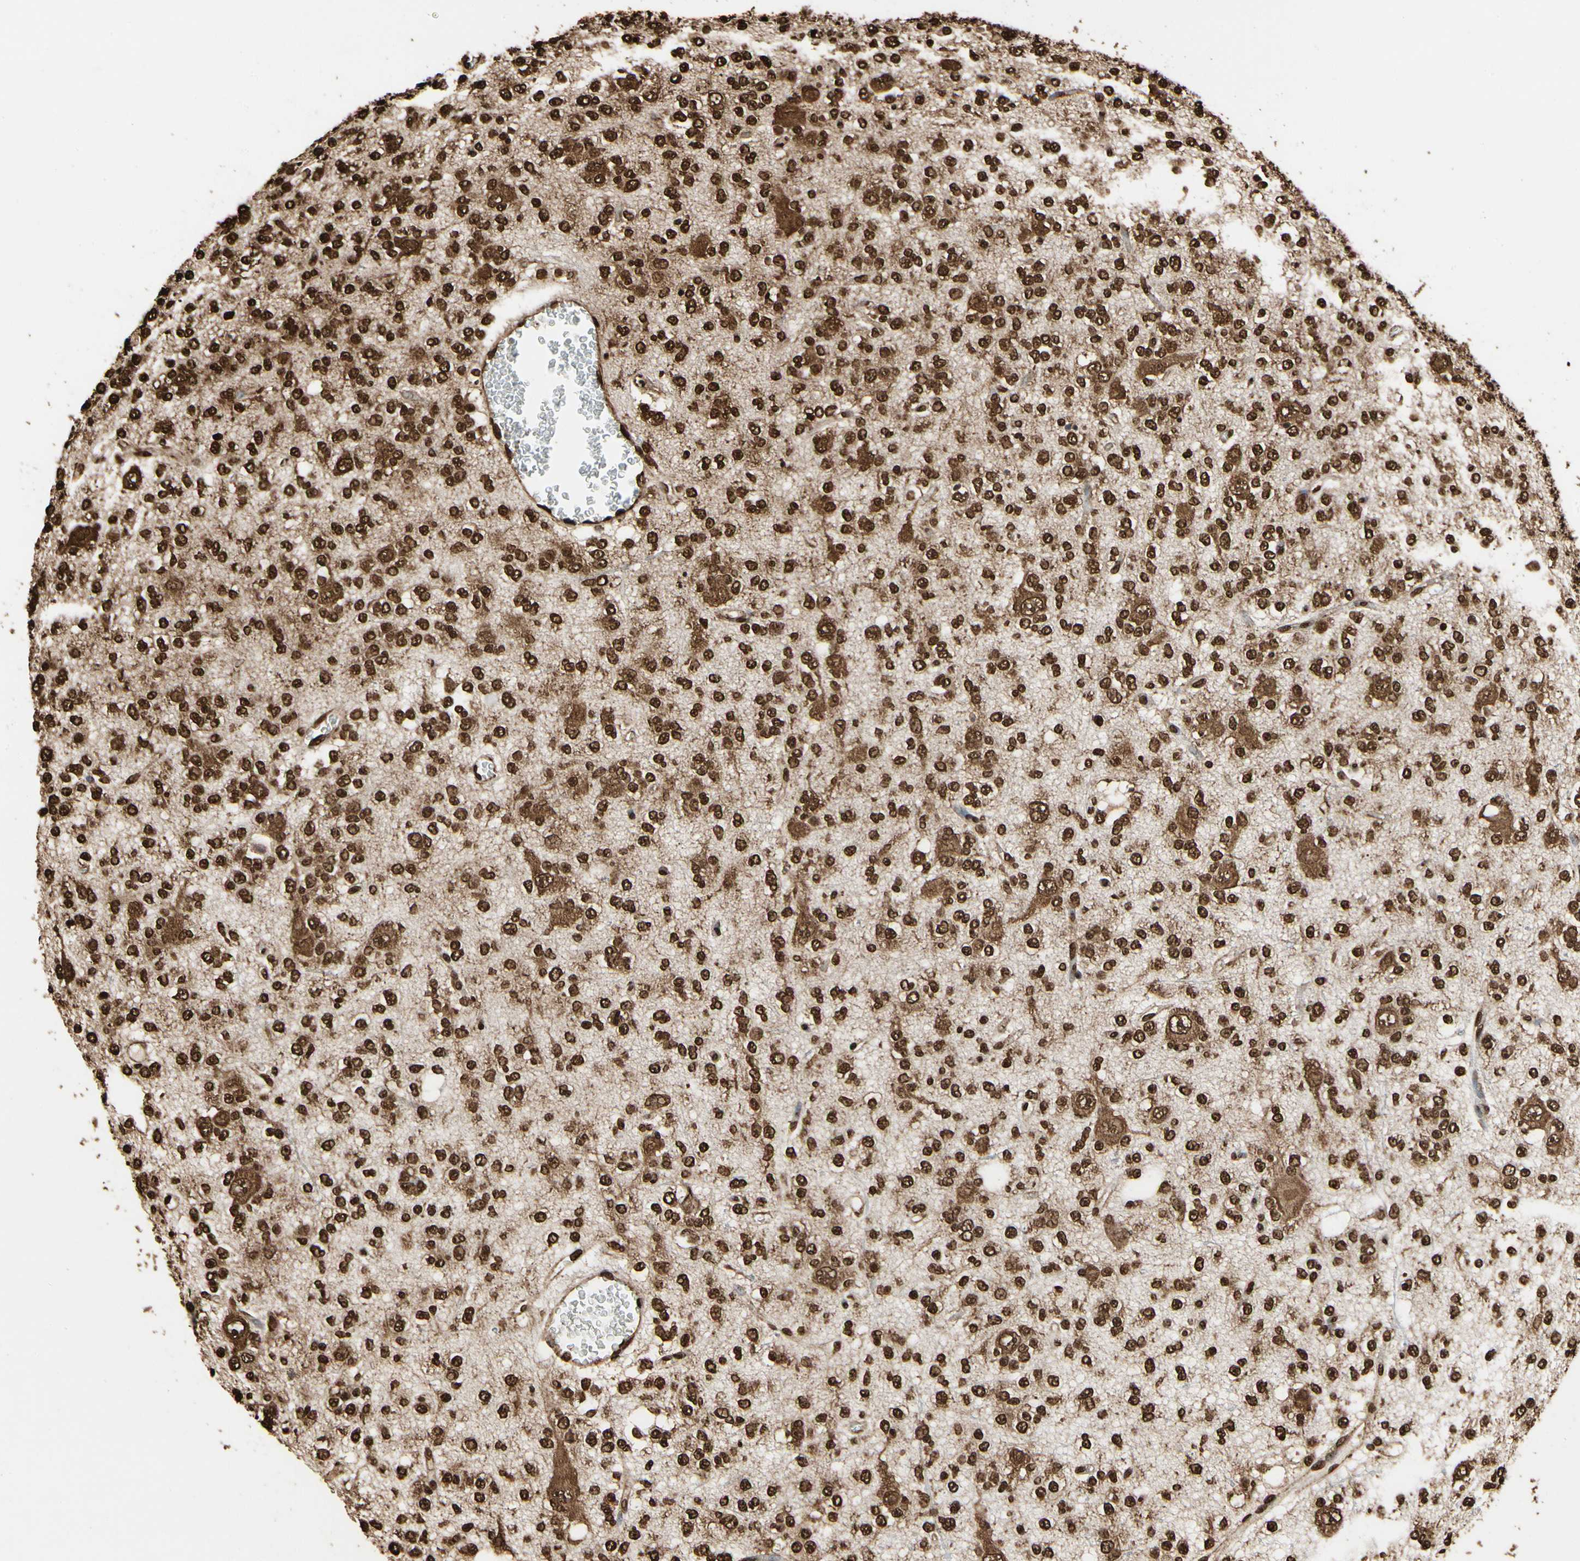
{"staining": {"intensity": "strong", "quantity": ">75%", "location": "cytoplasmic/membranous,nuclear"}, "tissue": "glioma", "cell_type": "Tumor cells", "image_type": "cancer", "snomed": [{"axis": "morphology", "description": "Glioma, malignant, Low grade"}, {"axis": "topography", "description": "Brain"}], "caption": "This photomicrograph shows immunohistochemistry (IHC) staining of low-grade glioma (malignant), with high strong cytoplasmic/membranous and nuclear positivity in about >75% of tumor cells.", "gene": "HNRNPK", "patient": {"sex": "male", "age": 38}}